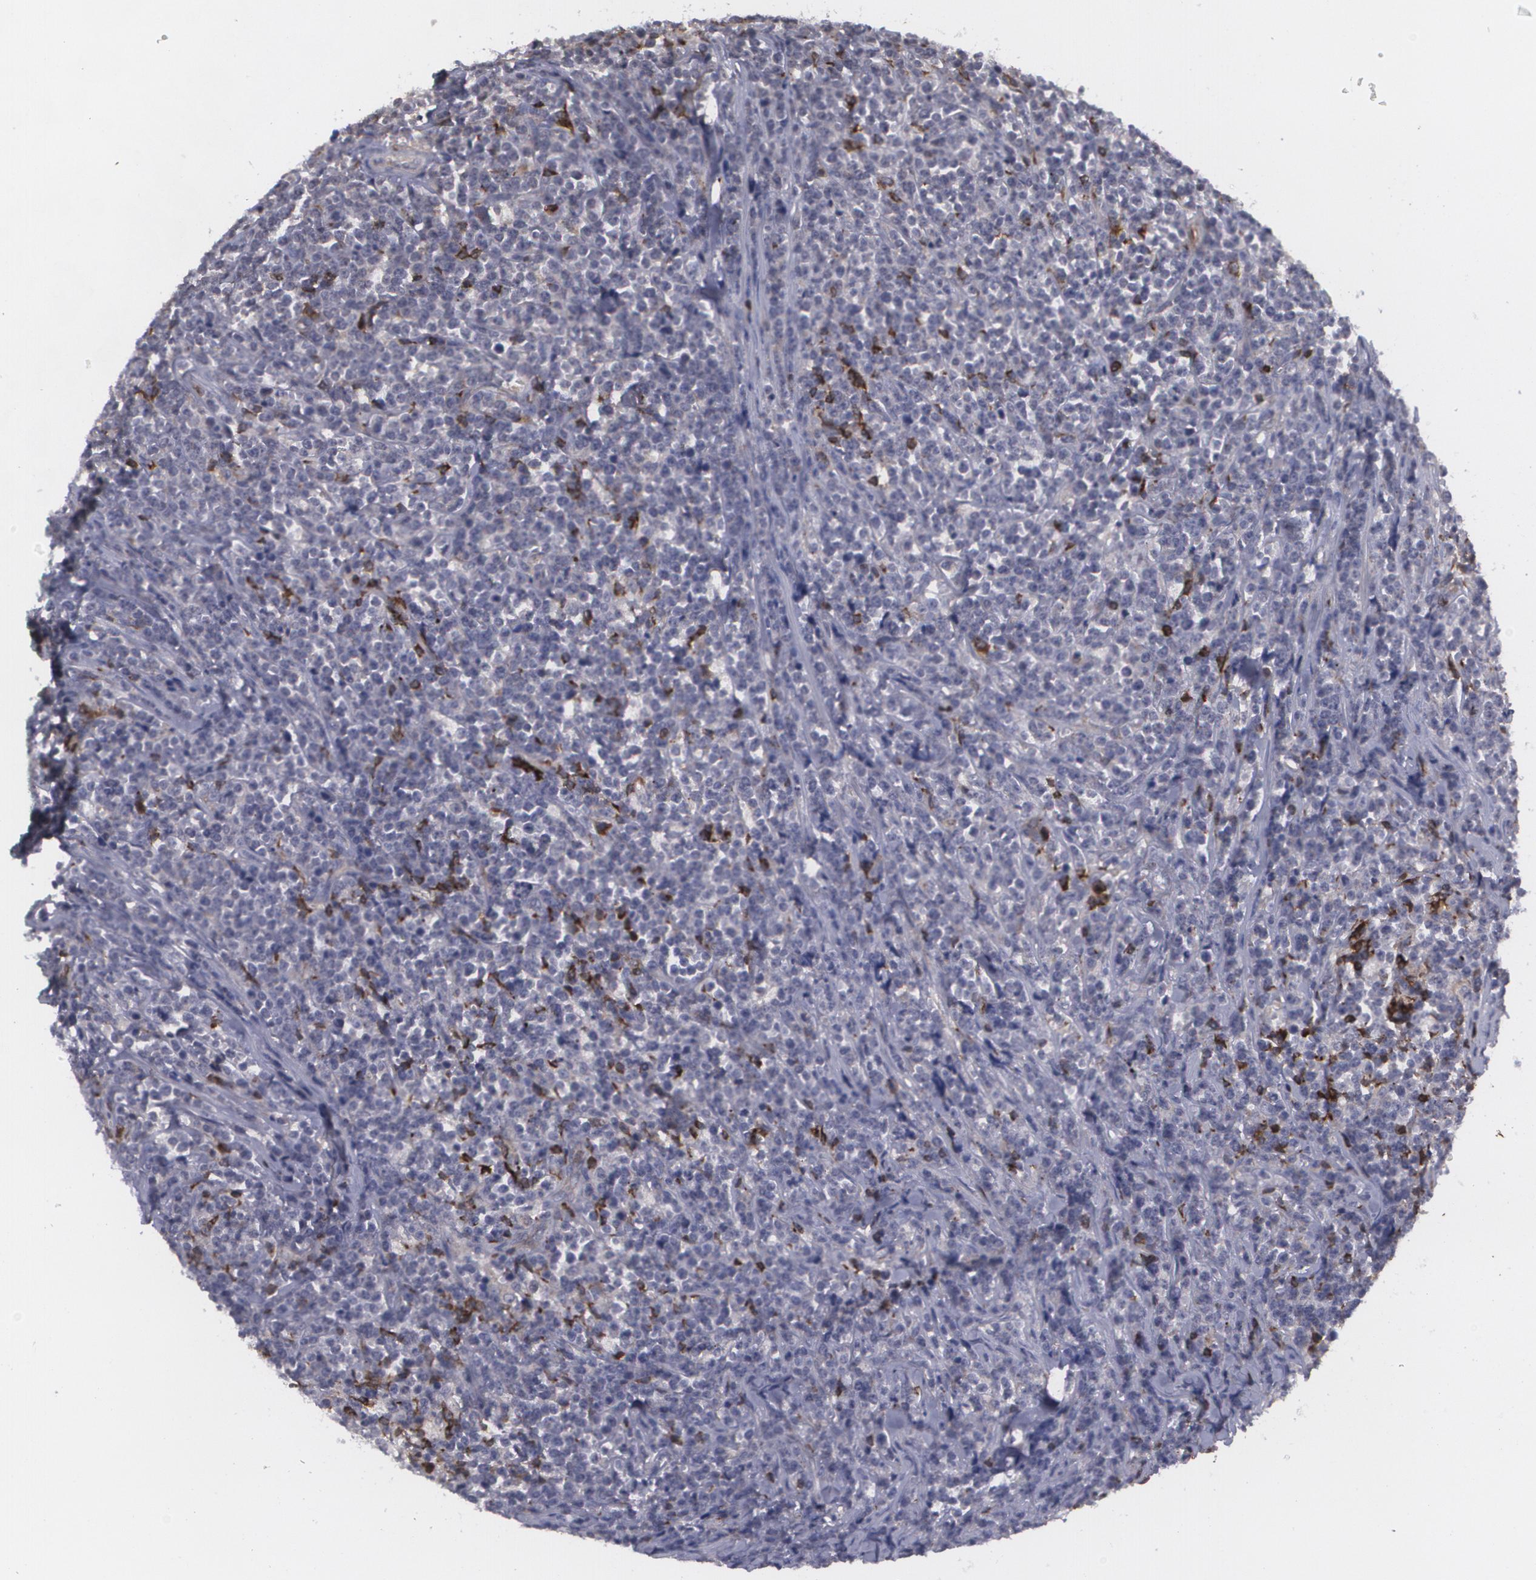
{"staining": {"intensity": "negative", "quantity": "none", "location": "none"}, "tissue": "lymphoma", "cell_type": "Tumor cells", "image_type": "cancer", "snomed": [{"axis": "morphology", "description": "Malignant lymphoma, non-Hodgkin's type, High grade"}, {"axis": "topography", "description": "Small intestine"}, {"axis": "topography", "description": "Colon"}], "caption": "This photomicrograph is of high-grade malignant lymphoma, non-Hodgkin's type stained with immunohistochemistry to label a protein in brown with the nuclei are counter-stained blue. There is no expression in tumor cells.", "gene": "BIN1", "patient": {"sex": "male", "age": 8}}